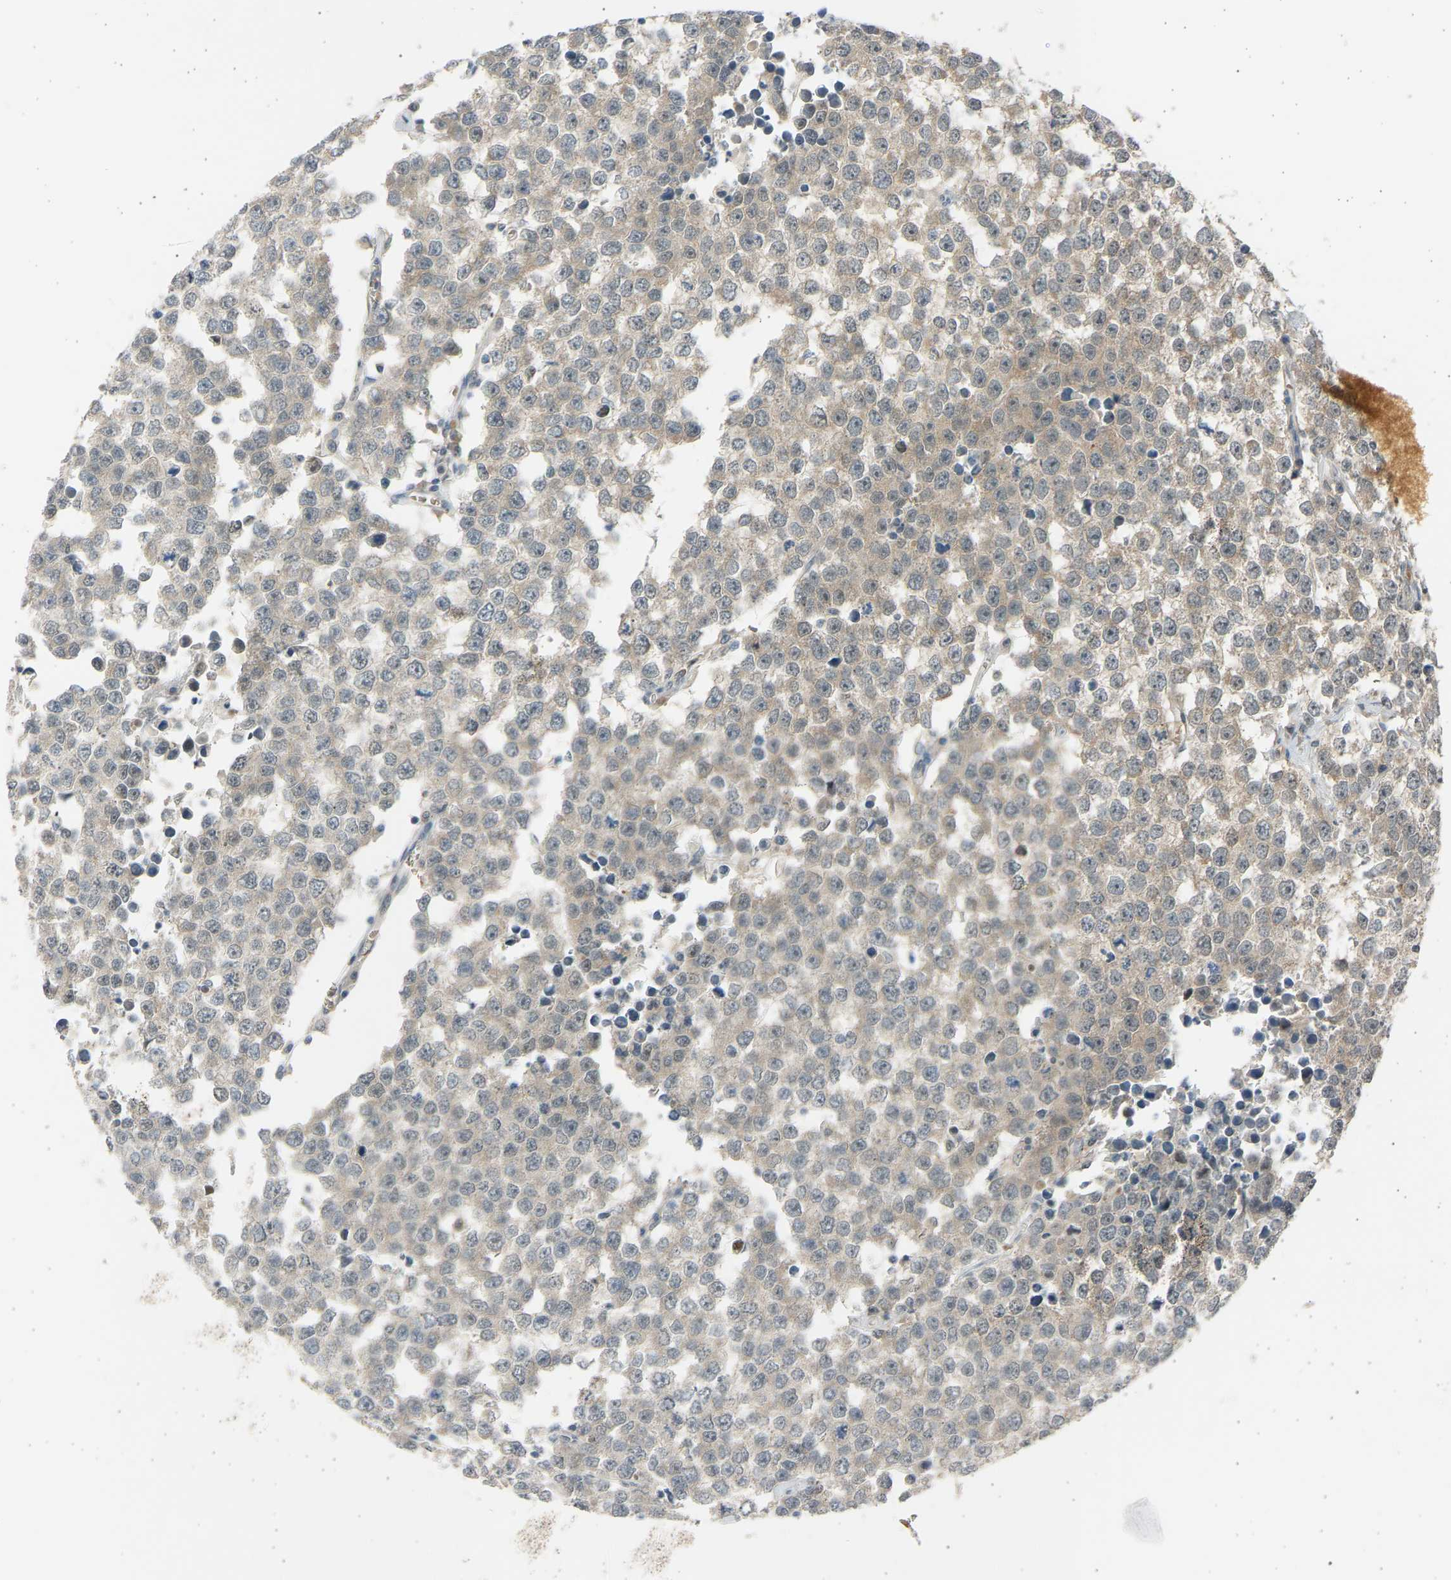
{"staining": {"intensity": "weak", "quantity": "25%-75%", "location": "cytoplasmic/membranous,nuclear"}, "tissue": "testis cancer", "cell_type": "Tumor cells", "image_type": "cancer", "snomed": [{"axis": "morphology", "description": "Seminoma, NOS"}, {"axis": "morphology", "description": "Carcinoma, Embryonal, NOS"}, {"axis": "topography", "description": "Testis"}], "caption": "Human seminoma (testis) stained with a protein marker demonstrates weak staining in tumor cells.", "gene": "BIRC2", "patient": {"sex": "male", "age": 52}}